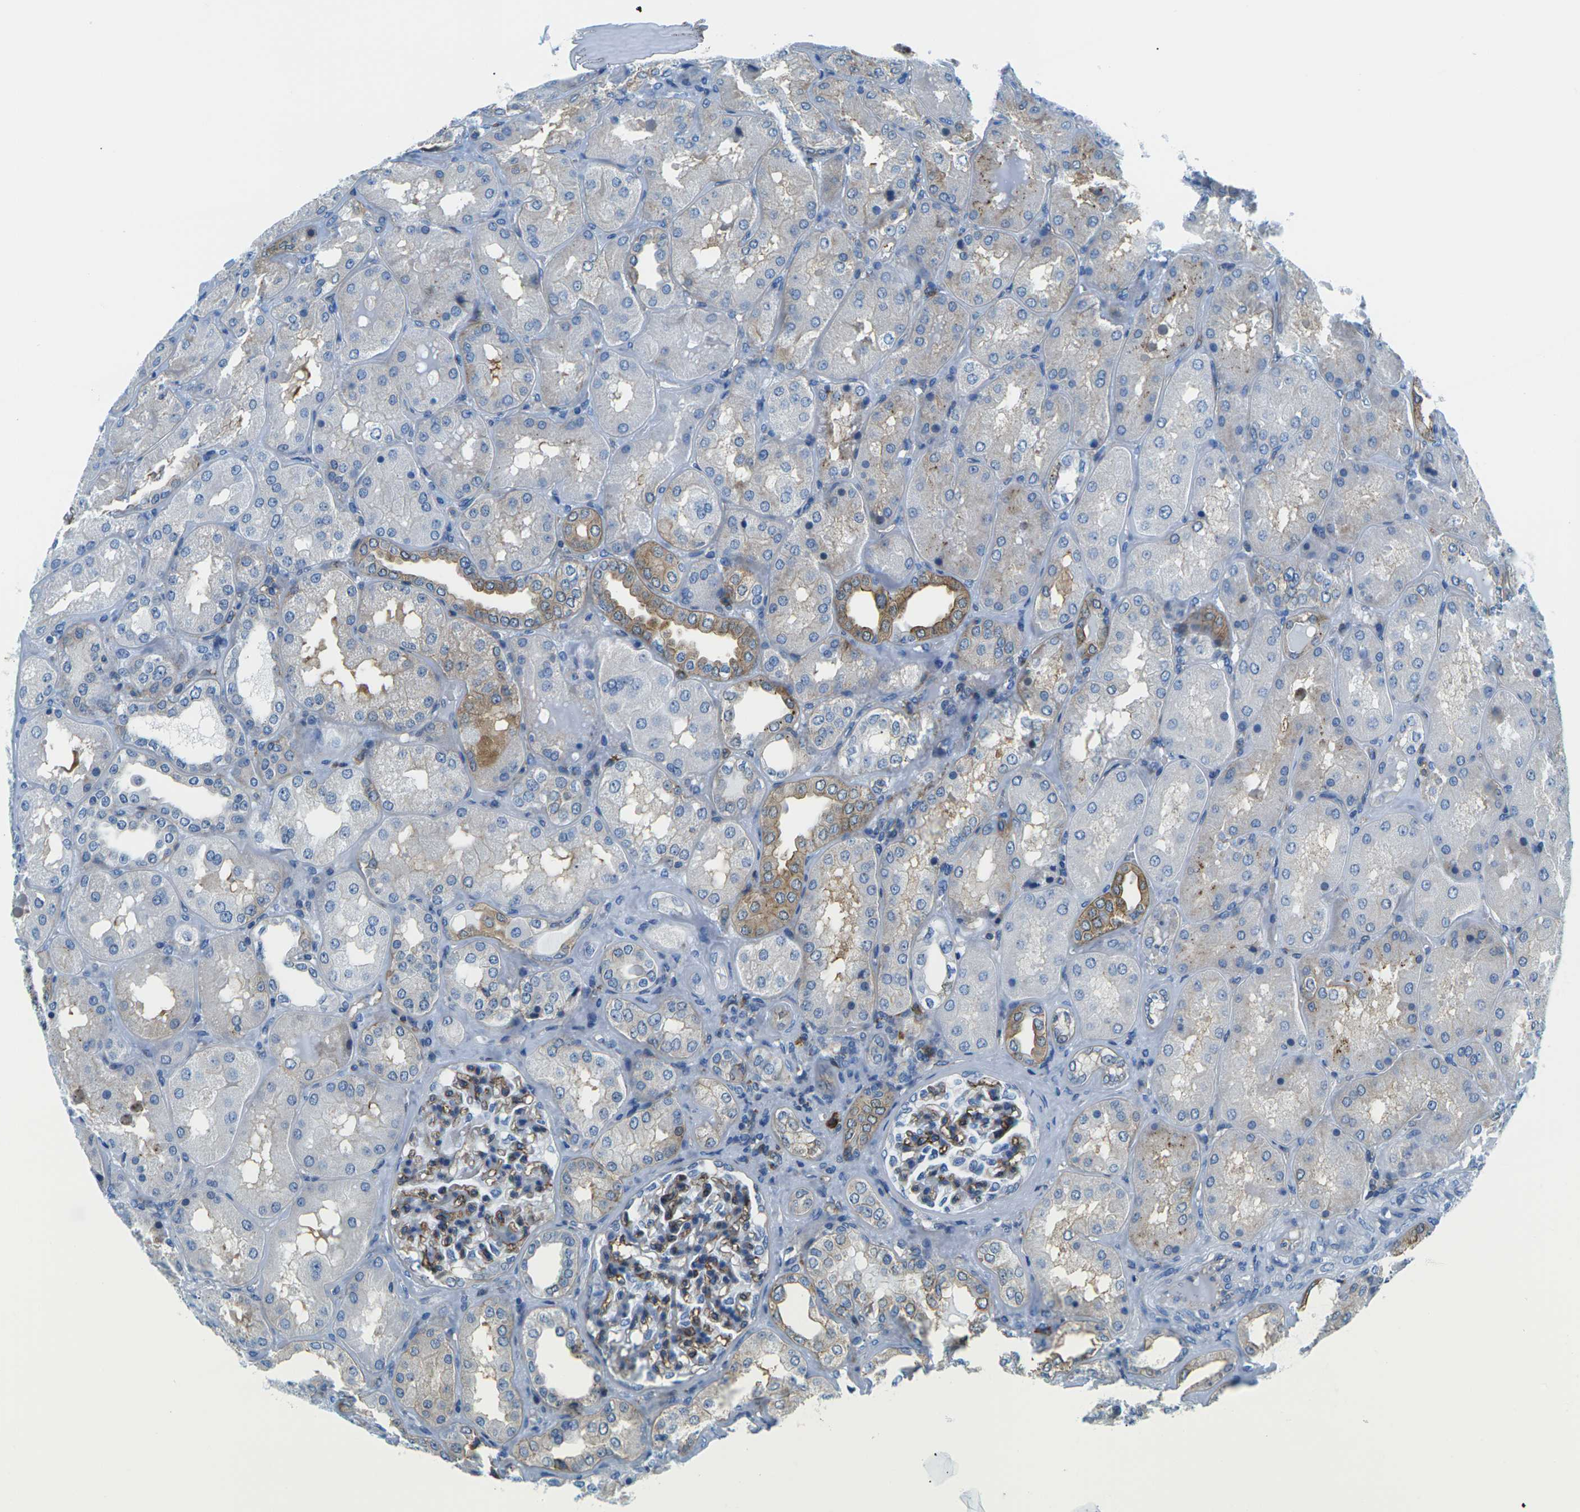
{"staining": {"intensity": "moderate", "quantity": "25%-75%", "location": "cytoplasmic/membranous"}, "tissue": "kidney", "cell_type": "Cells in glomeruli", "image_type": "normal", "snomed": [{"axis": "morphology", "description": "Normal tissue, NOS"}, {"axis": "topography", "description": "Kidney"}], "caption": "Immunohistochemistry photomicrograph of benign kidney stained for a protein (brown), which demonstrates medium levels of moderate cytoplasmic/membranous expression in approximately 25%-75% of cells in glomeruli.", "gene": "SOCS4", "patient": {"sex": "female", "age": 56}}